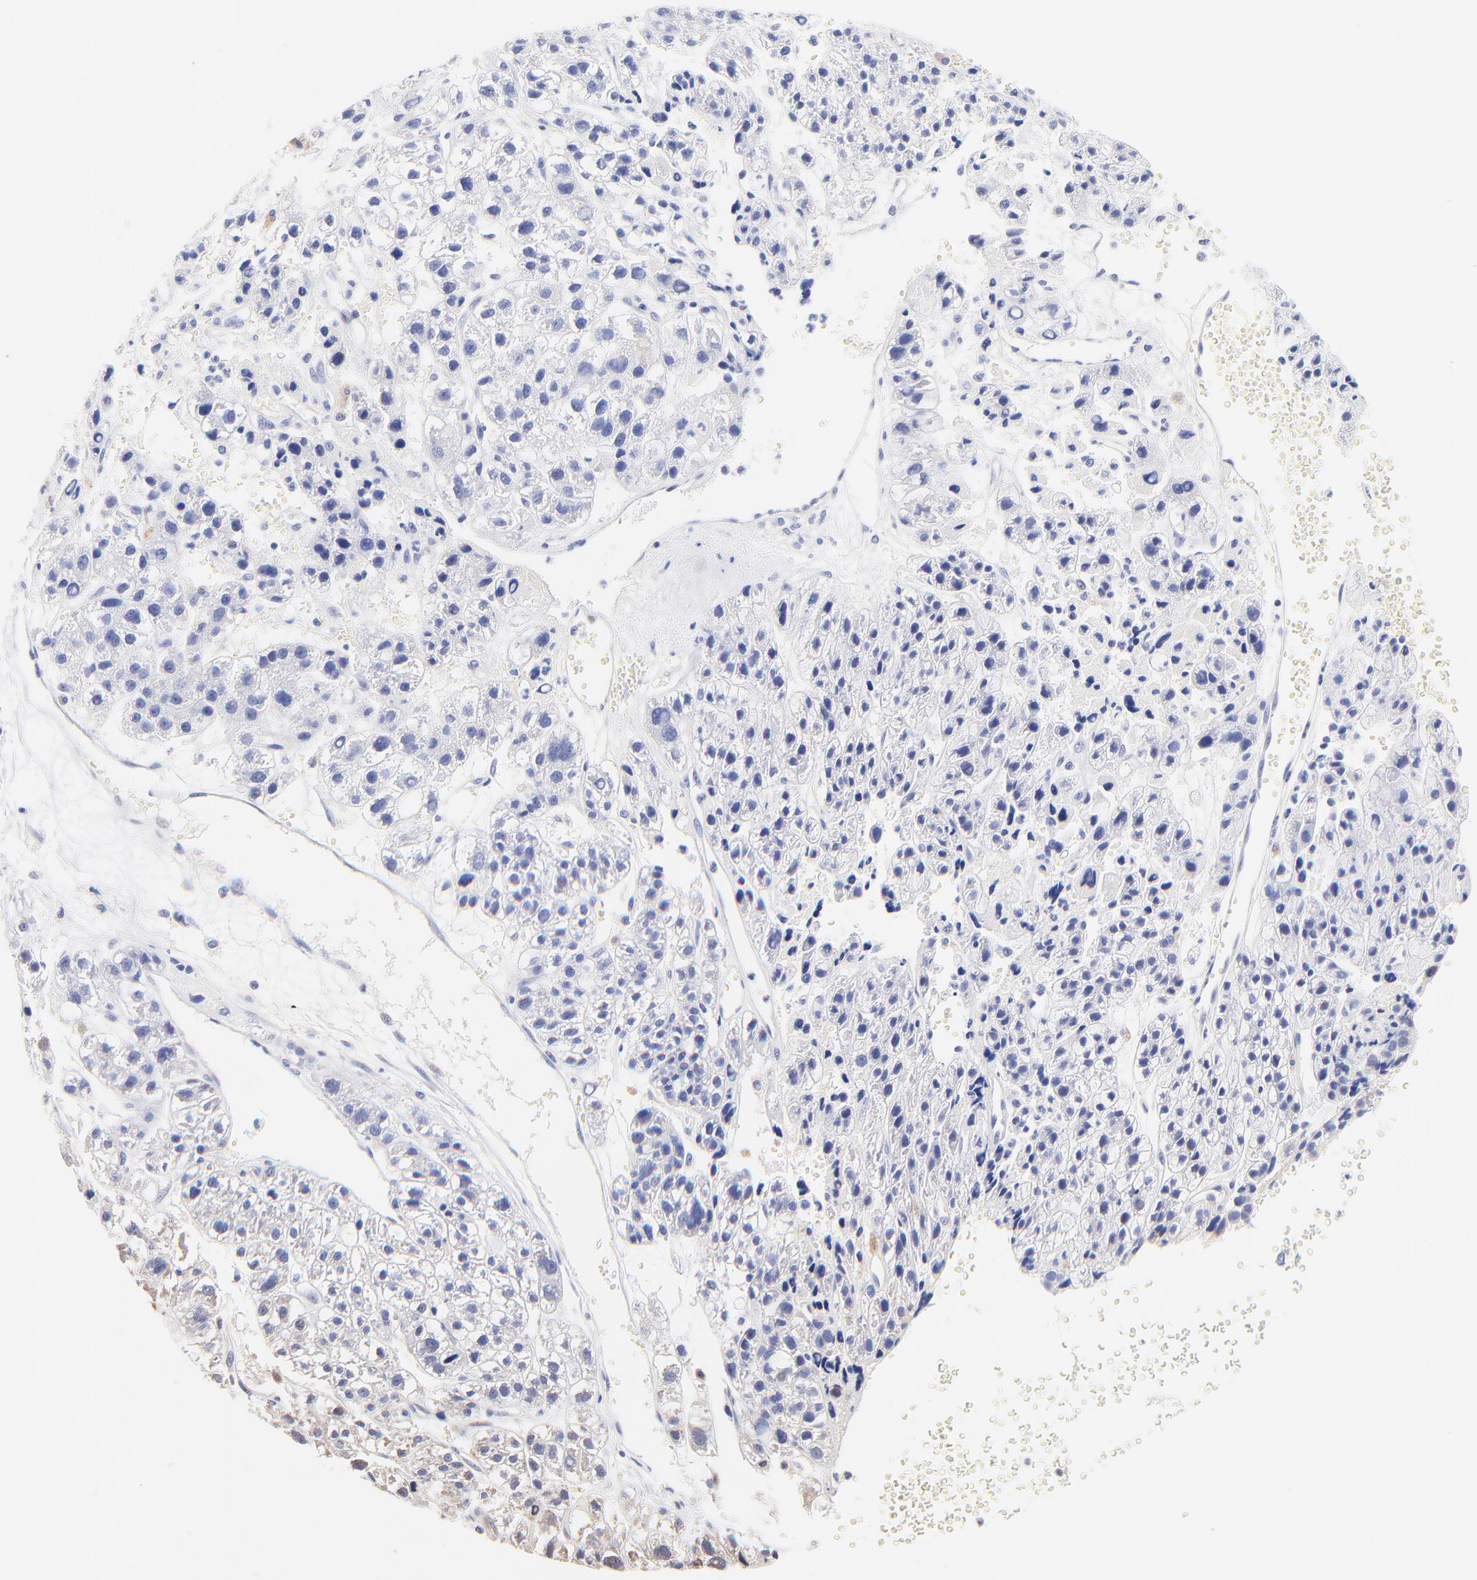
{"staining": {"intensity": "negative", "quantity": "none", "location": "none"}, "tissue": "liver cancer", "cell_type": "Tumor cells", "image_type": "cancer", "snomed": [{"axis": "morphology", "description": "Carcinoma, Hepatocellular, NOS"}, {"axis": "topography", "description": "Liver"}], "caption": "A photomicrograph of human liver cancer (hepatocellular carcinoma) is negative for staining in tumor cells.", "gene": "RAB3A", "patient": {"sex": "female", "age": 85}}